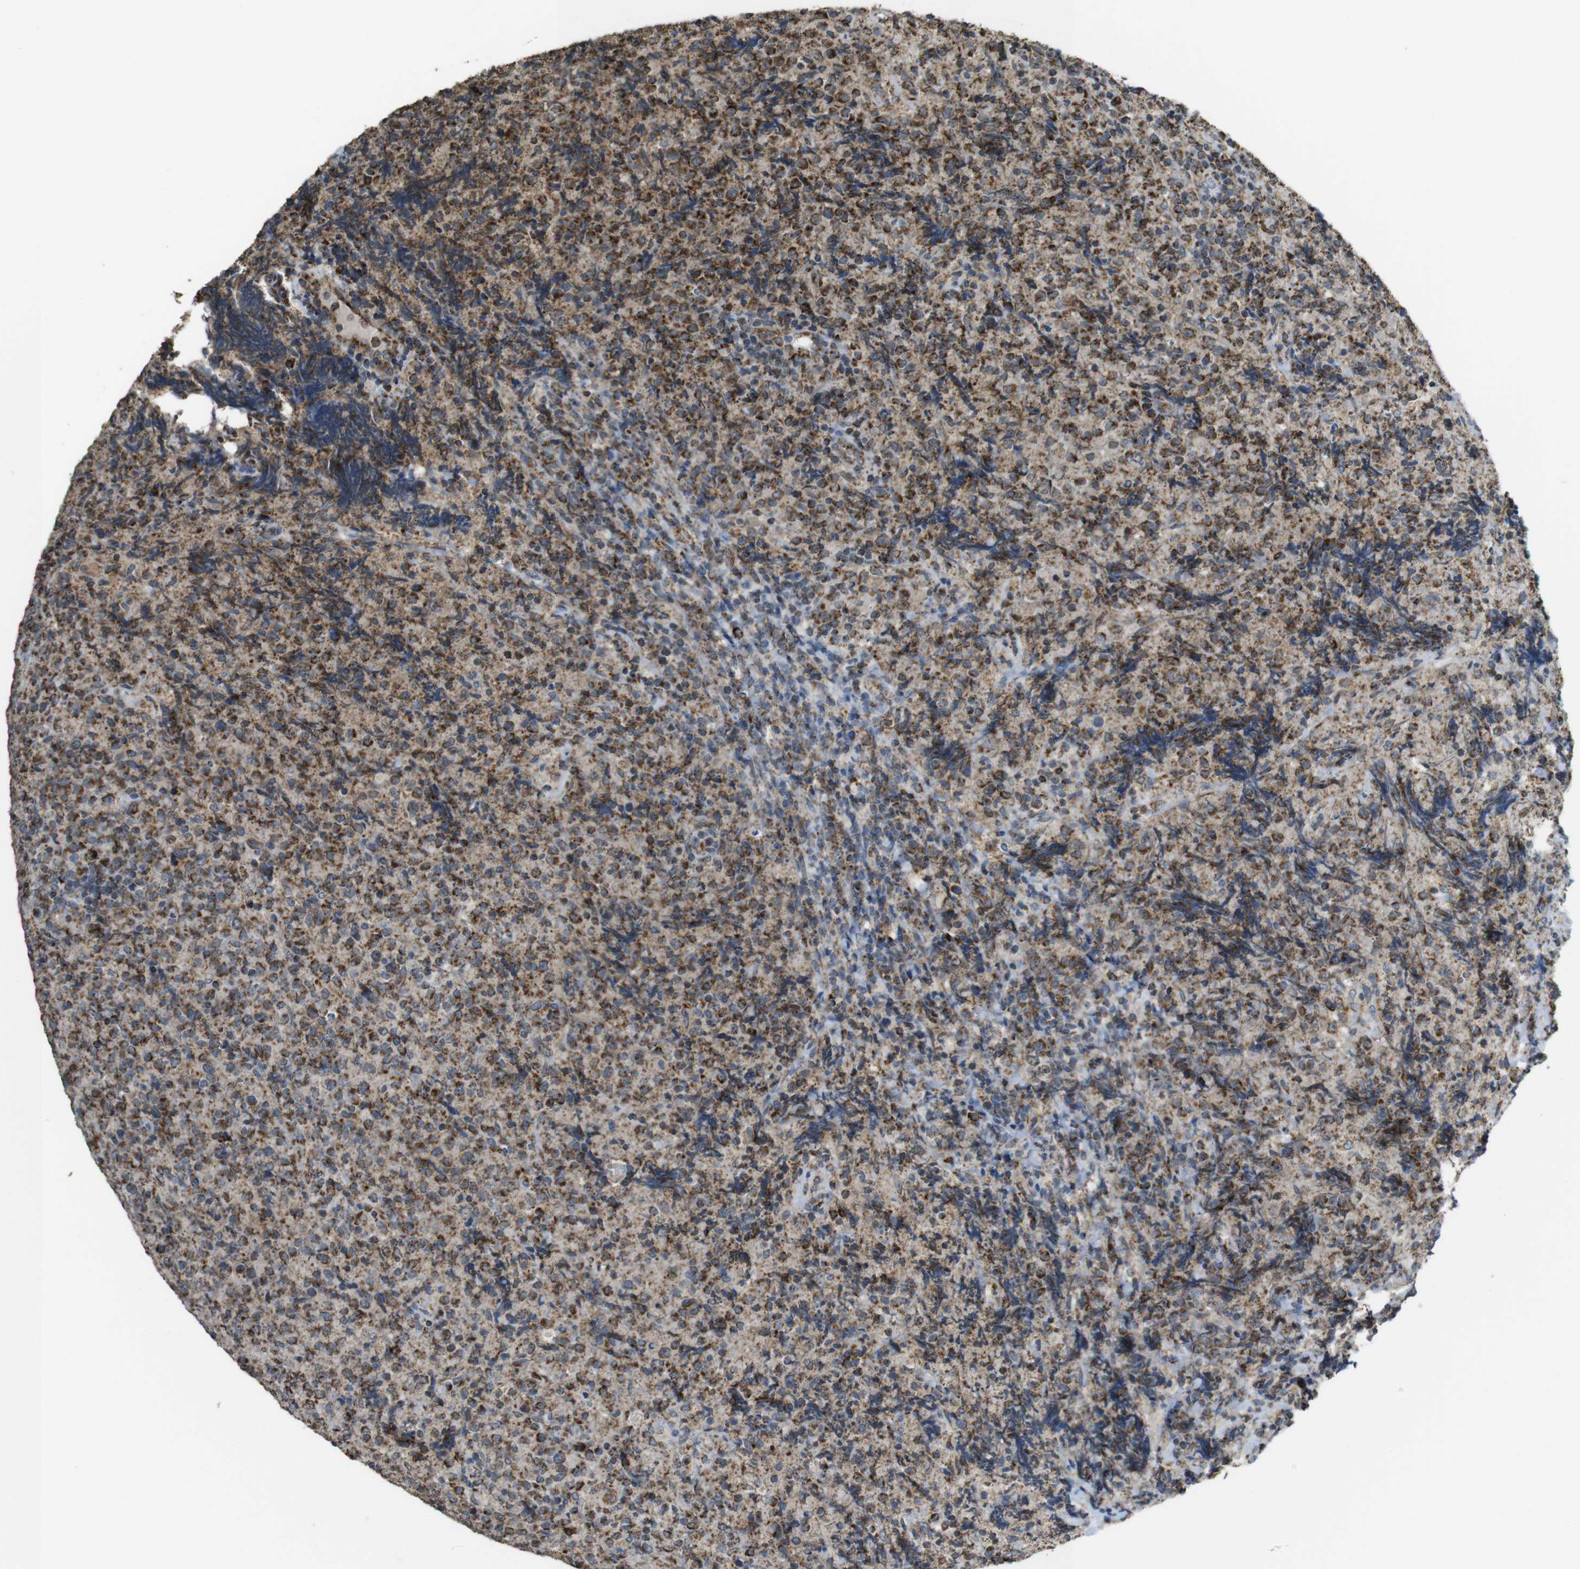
{"staining": {"intensity": "moderate", "quantity": "25%-75%", "location": "cytoplasmic/membranous"}, "tissue": "lymphoma", "cell_type": "Tumor cells", "image_type": "cancer", "snomed": [{"axis": "morphology", "description": "Malignant lymphoma, non-Hodgkin's type, High grade"}, {"axis": "topography", "description": "Tonsil"}], "caption": "This is a histology image of immunohistochemistry (IHC) staining of high-grade malignant lymphoma, non-Hodgkin's type, which shows moderate expression in the cytoplasmic/membranous of tumor cells.", "gene": "CALHM2", "patient": {"sex": "female", "age": 36}}